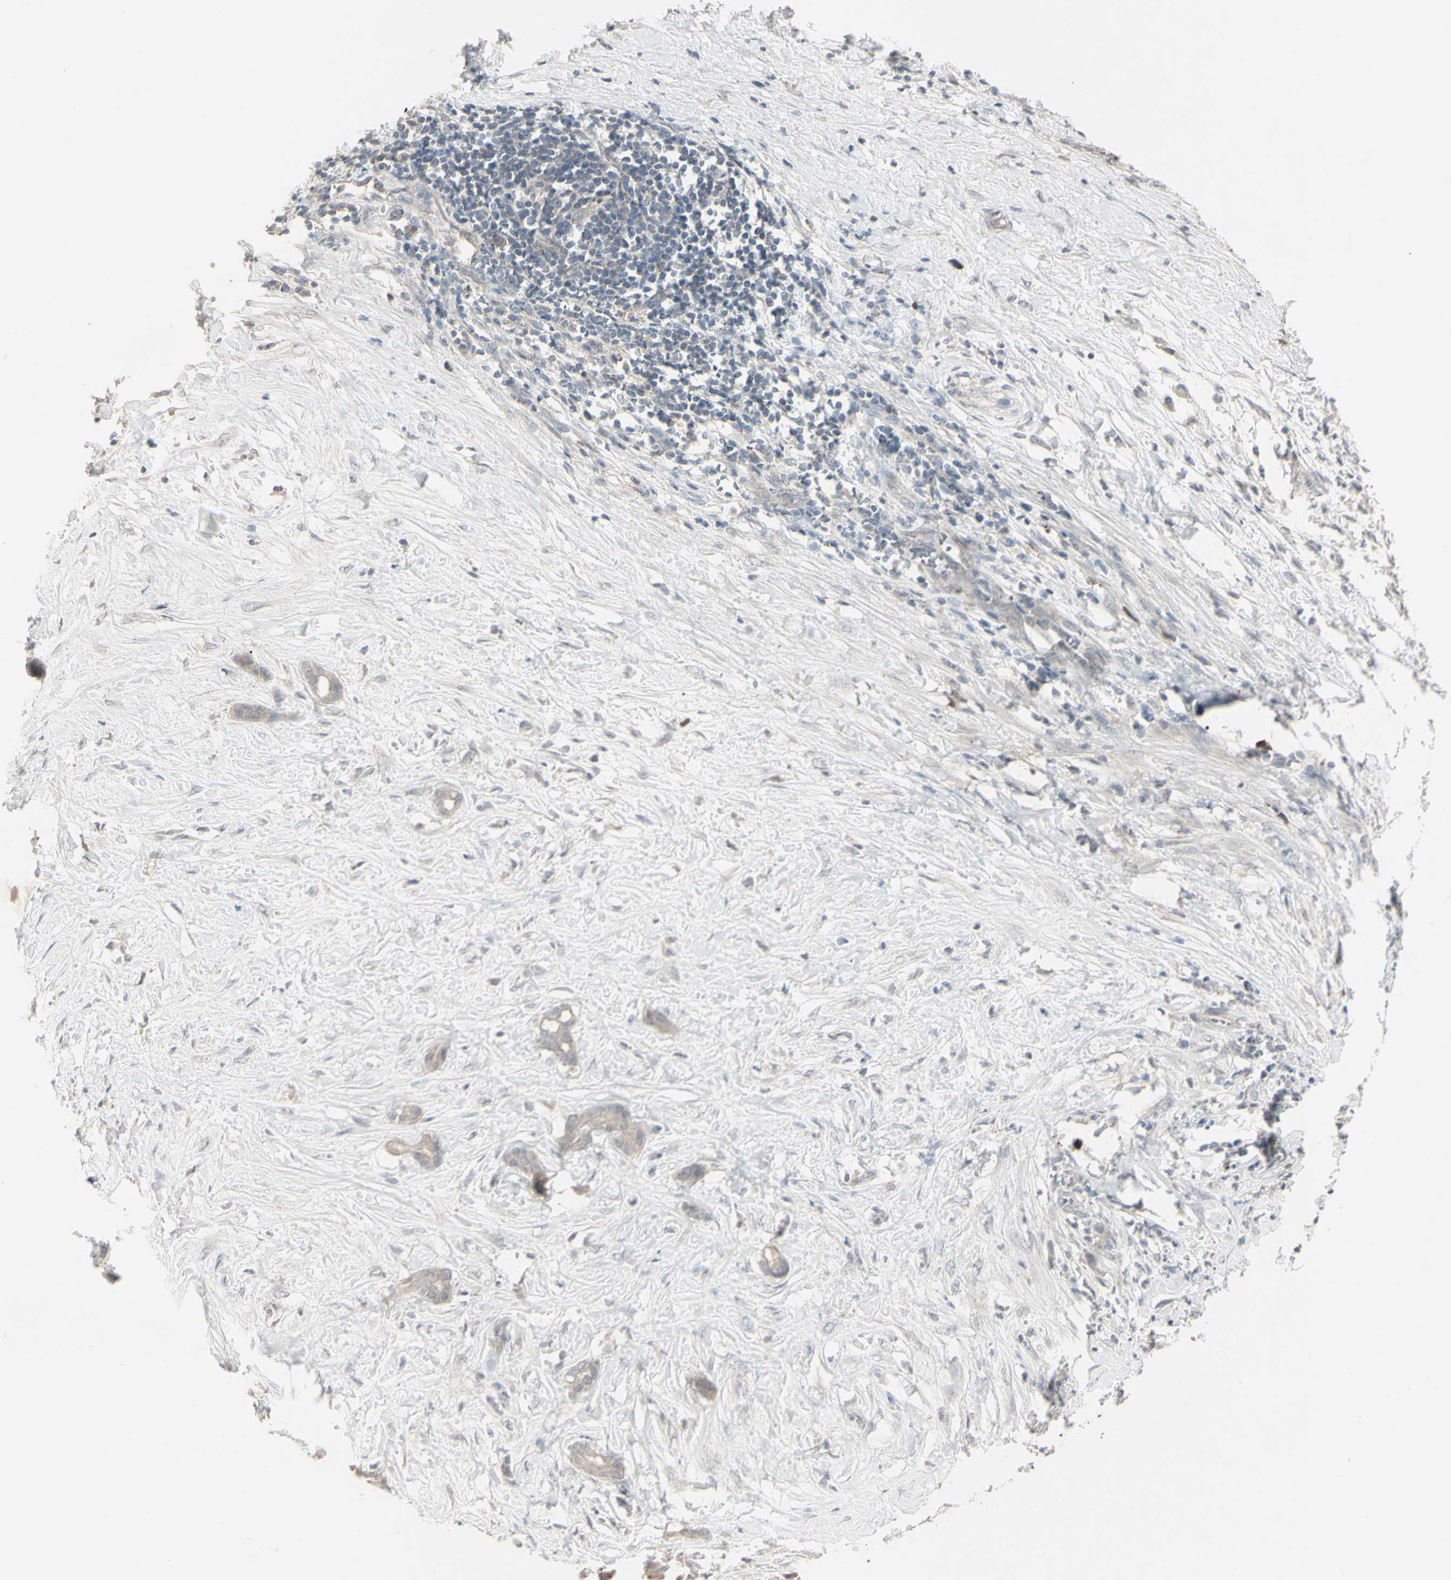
{"staining": {"intensity": "weak", "quantity": ">75%", "location": "cytoplasmic/membranous"}, "tissue": "pancreatic cancer", "cell_type": "Tumor cells", "image_type": "cancer", "snomed": [{"axis": "morphology", "description": "Adenocarcinoma, NOS"}, {"axis": "topography", "description": "Pancreas"}], "caption": "Immunohistochemistry (IHC) staining of pancreatic adenocarcinoma, which demonstrates low levels of weak cytoplasmic/membranous positivity in approximately >75% of tumor cells indicating weak cytoplasmic/membranous protein staining. The staining was performed using DAB (brown) for protein detection and nuclei were counterstained in hematoxylin (blue).", "gene": "PIAS4", "patient": {"sex": "male", "age": 41}}